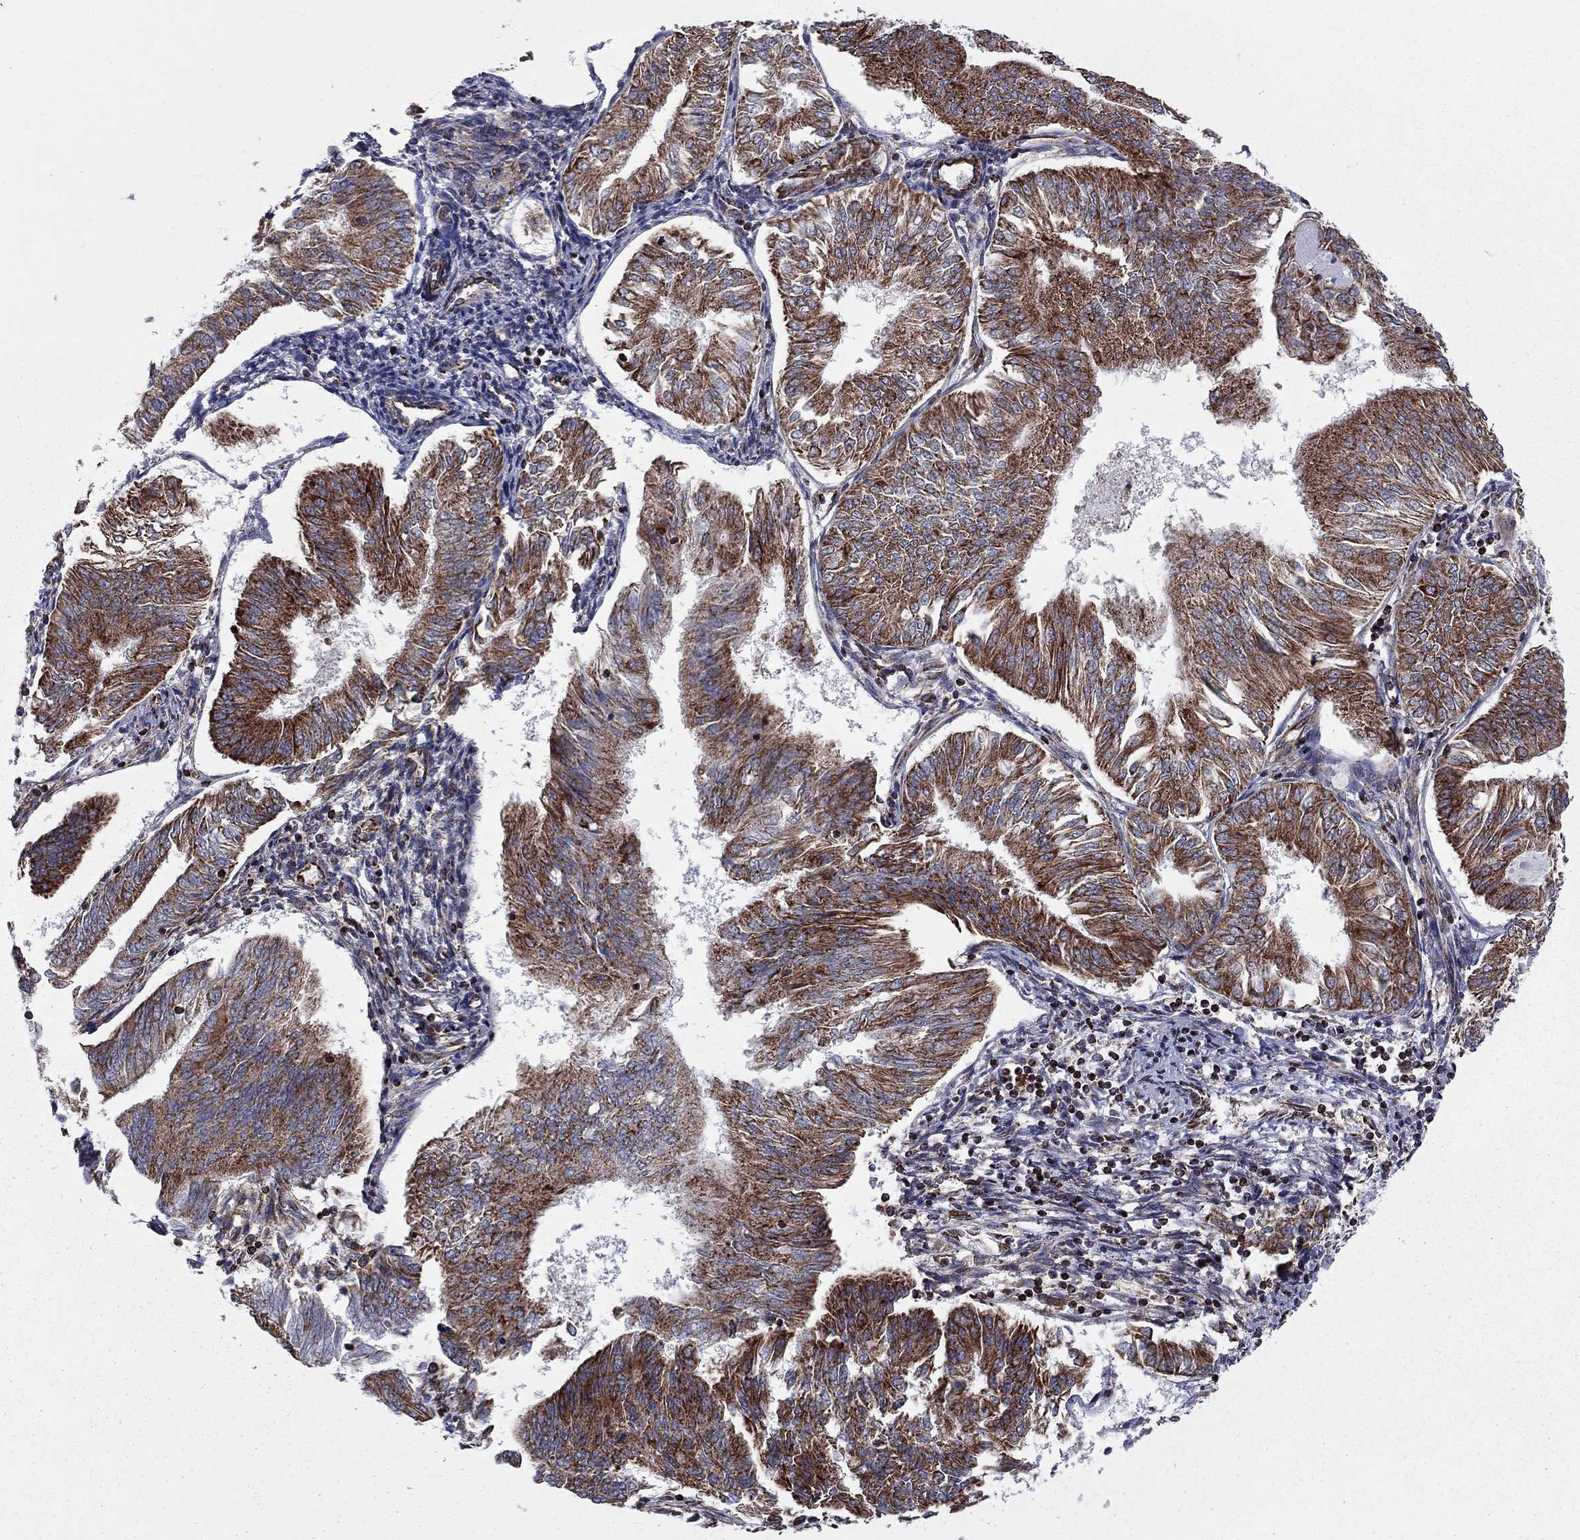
{"staining": {"intensity": "strong", "quantity": ">75%", "location": "cytoplasmic/membranous"}, "tissue": "endometrial cancer", "cell_type": "Tumor cells", "image_type": "cancer", "snomed": [{"axis": "morphology", "description": "Adenocarcinoma, NOS"}, {"axis": "topography", "description": "Endometrium"}], "caption": "Tumor cells show high levels of strong cytoplasmic/membranous positivity in approximately >75% of cells in endometrial cancer.", "gene": "CLPTM1", "patient": {"sex": "female", "age": 58}}